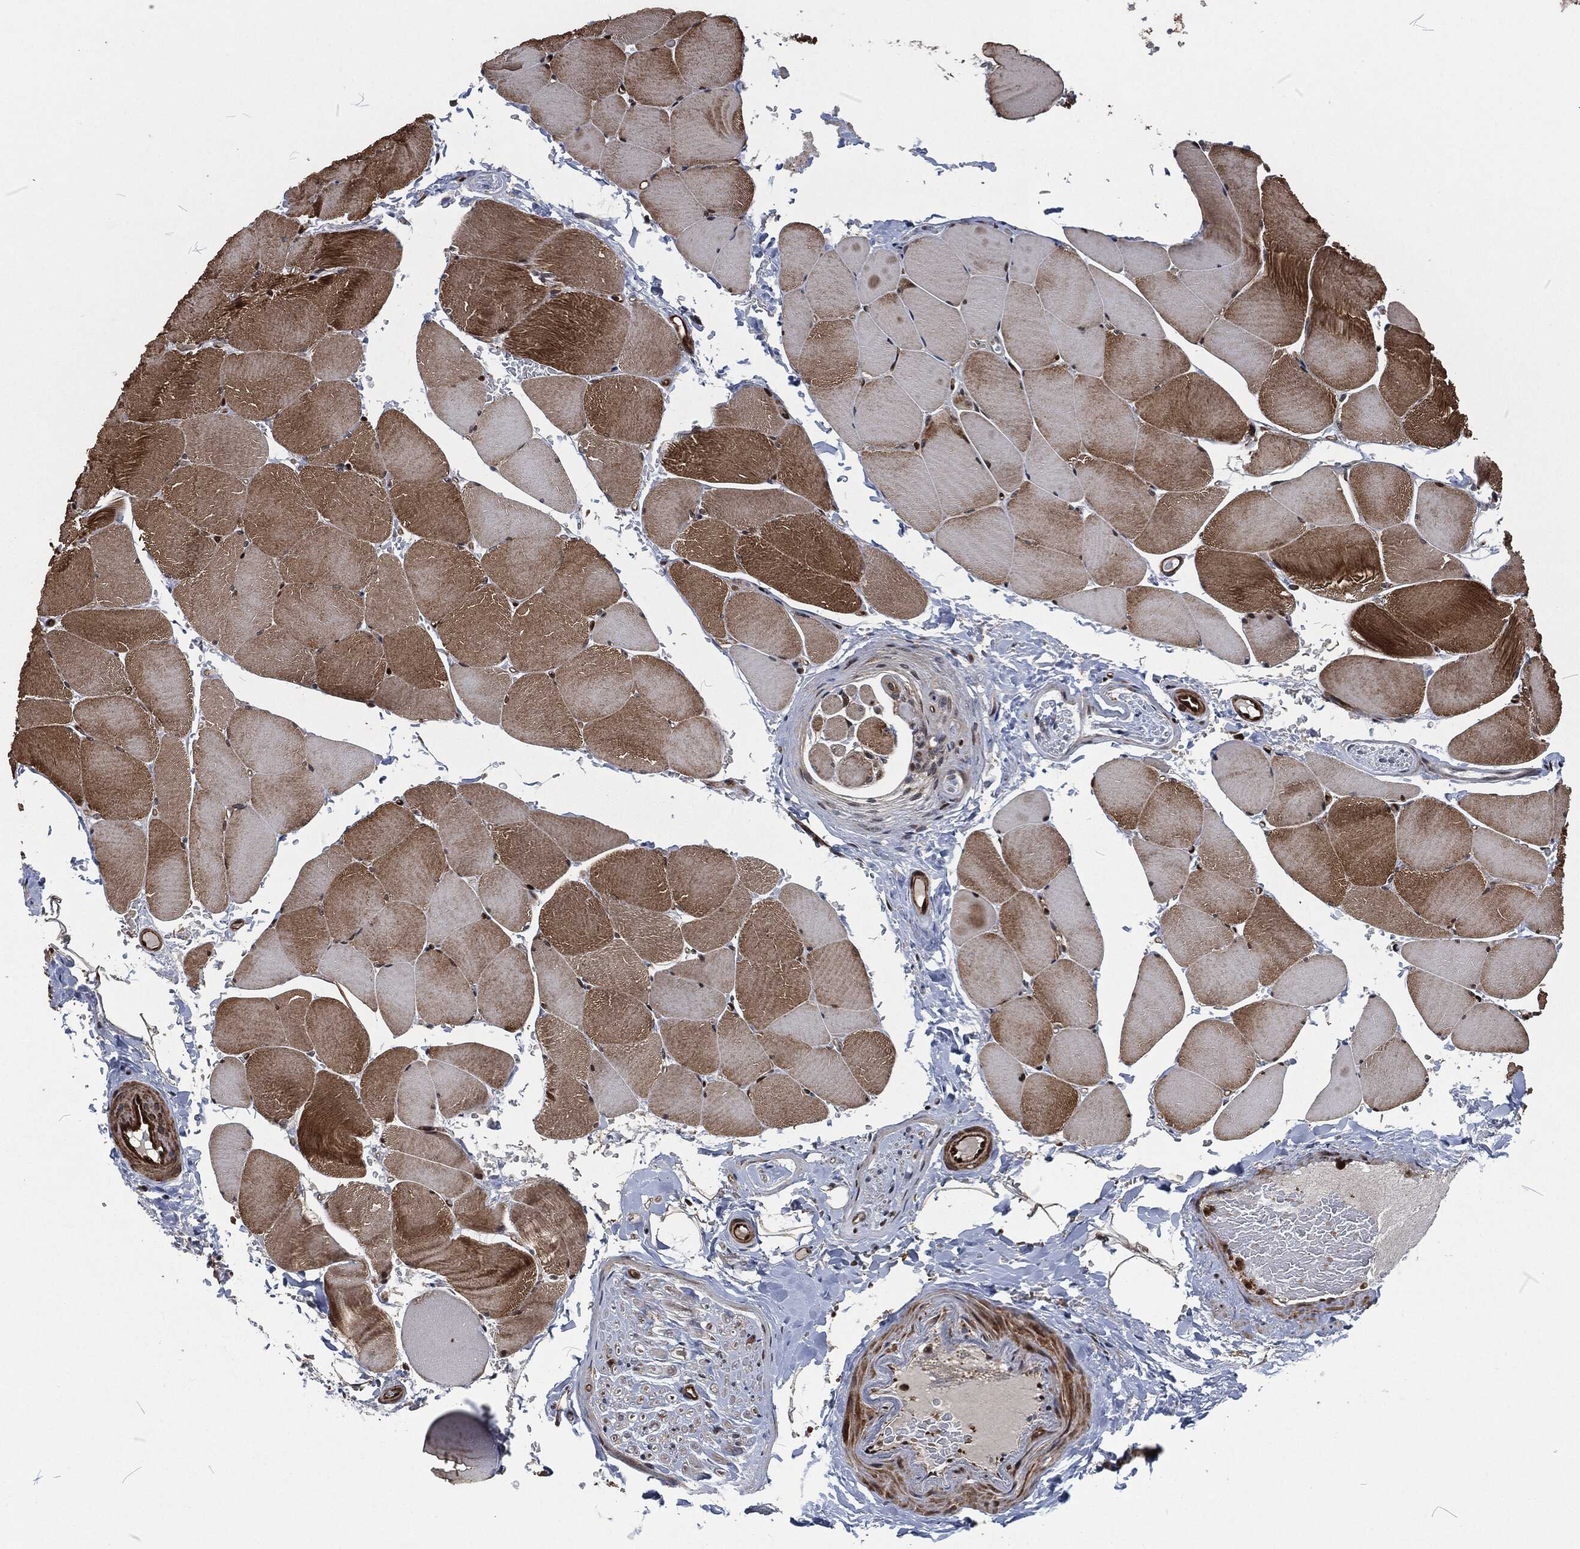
{"staining": {"intensity": "strong", "quantity": "25%-75%", "location": "cytoplasmic/membranous"}, "tissue": "skeletal muscle", "cell_type": "Myocytes", "image_type": "normal", "snomed": [{"axis": "morphology", "description": "Normal tissue, NOS"}, {"axis": "topography", "description": "Skeletal muscle"}], "caption": "Myocytes exhibit strong cytoplasmic/membranous expression in about 25%-75% of cells in unremarkable skeletal muscle. (DAB IHC with brightfield microscopy, high magnification).", "gene": "CMPK2", "patient": {"sex": "female", "age": 37}}